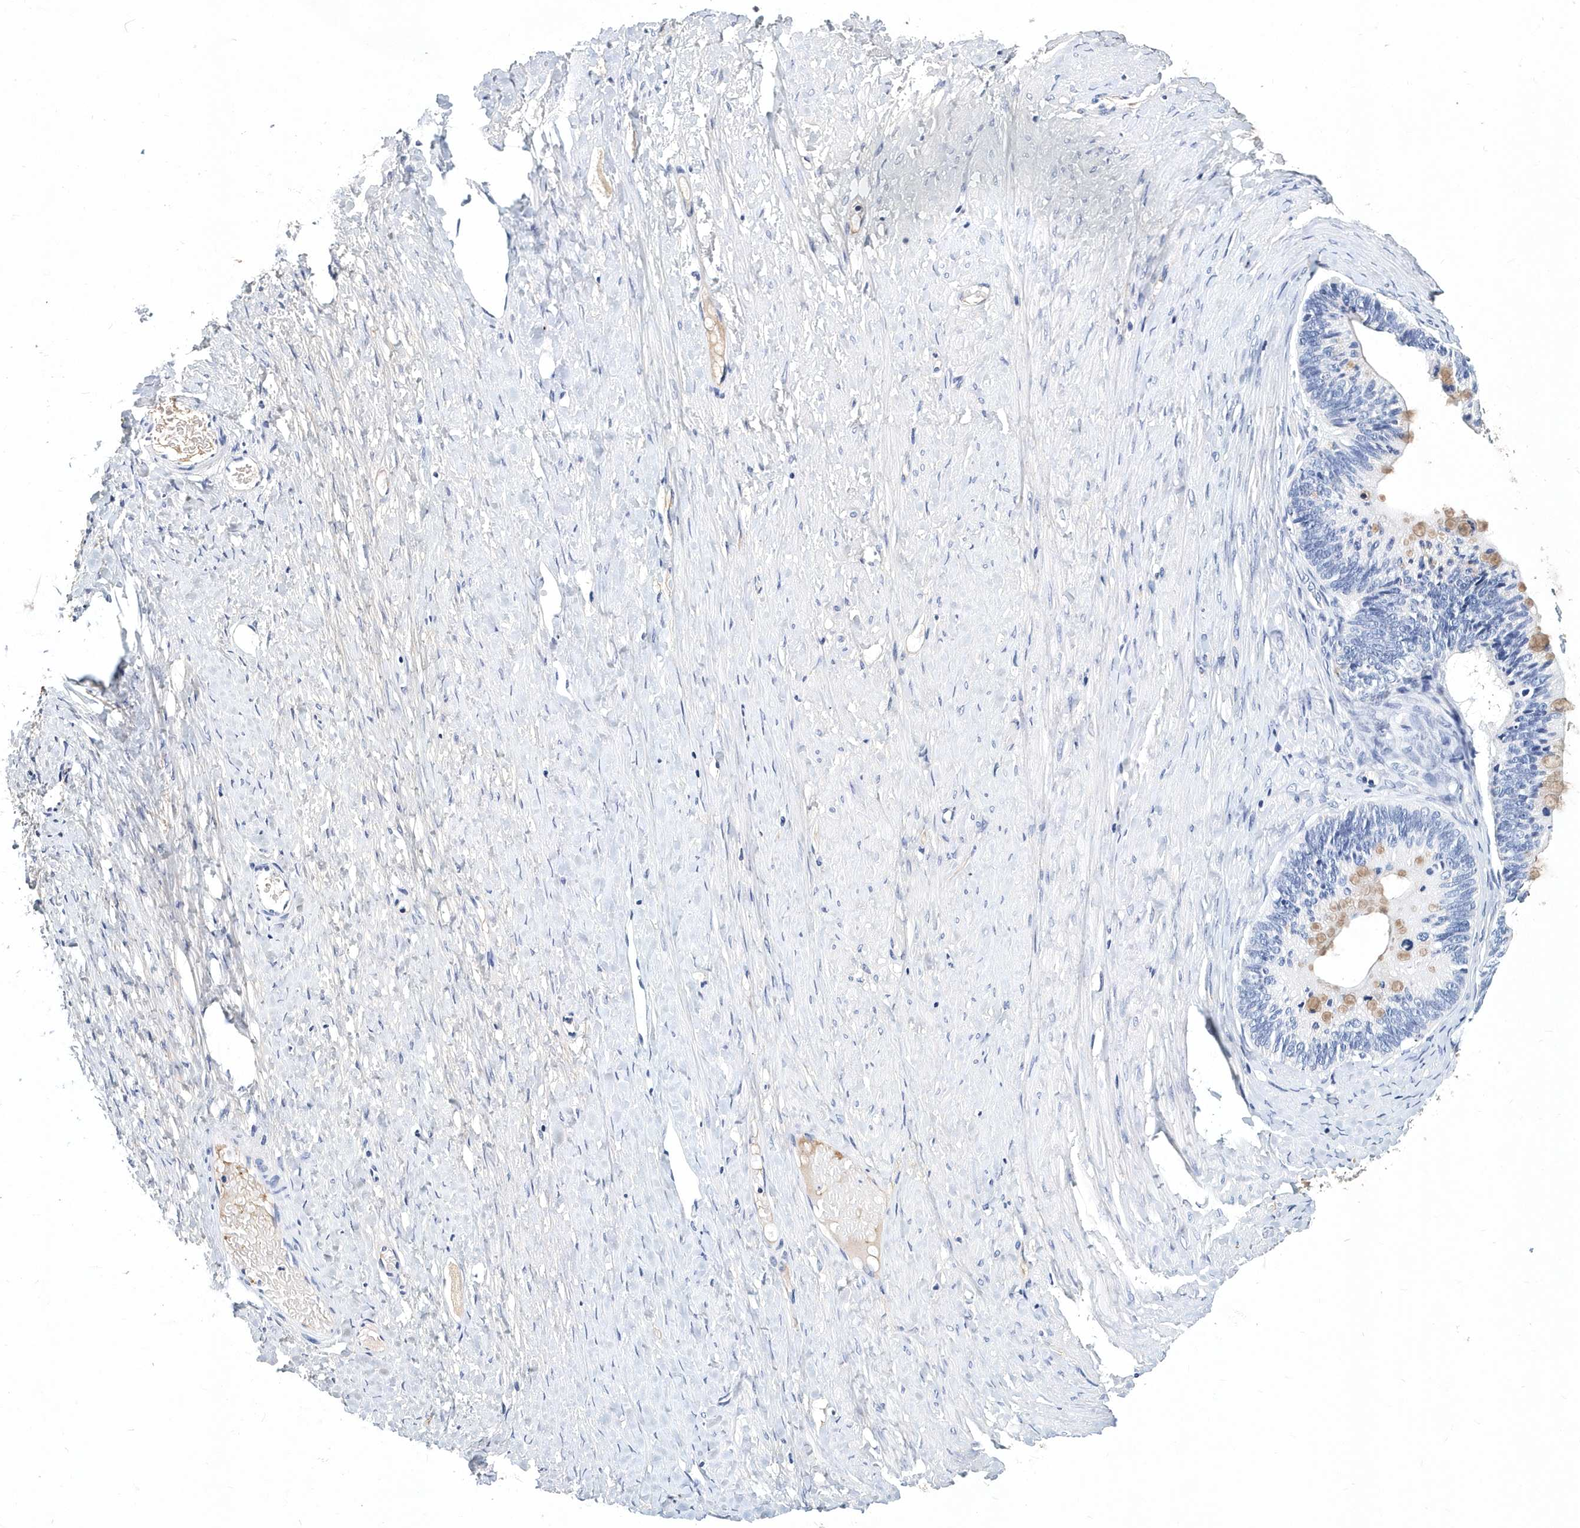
{"staining": {"intensity": "weak", "quantity": "<25%", "location": "cytoplasmic/membranous"}, "tissue": "ovarian cancer", "cell_type": "Tumor cells", "image_type": "cancer", "snomed": [{"axis": "morphology", "description": "Cystadenocarcinoma, mucinous, NOS"}, {"axis": "topography", "description": "Ovary"}], "caption": "An immunohistochemistry (IHC) image of ovarian cancer (mucinous cystadenocarcinoma) is shown. There is no staining in tumor cells of ovarian cancer (mucinous cystadenocarcinoma).", "gene": "ITGA2B", "patient": {"sex": "female", "age": 61}}